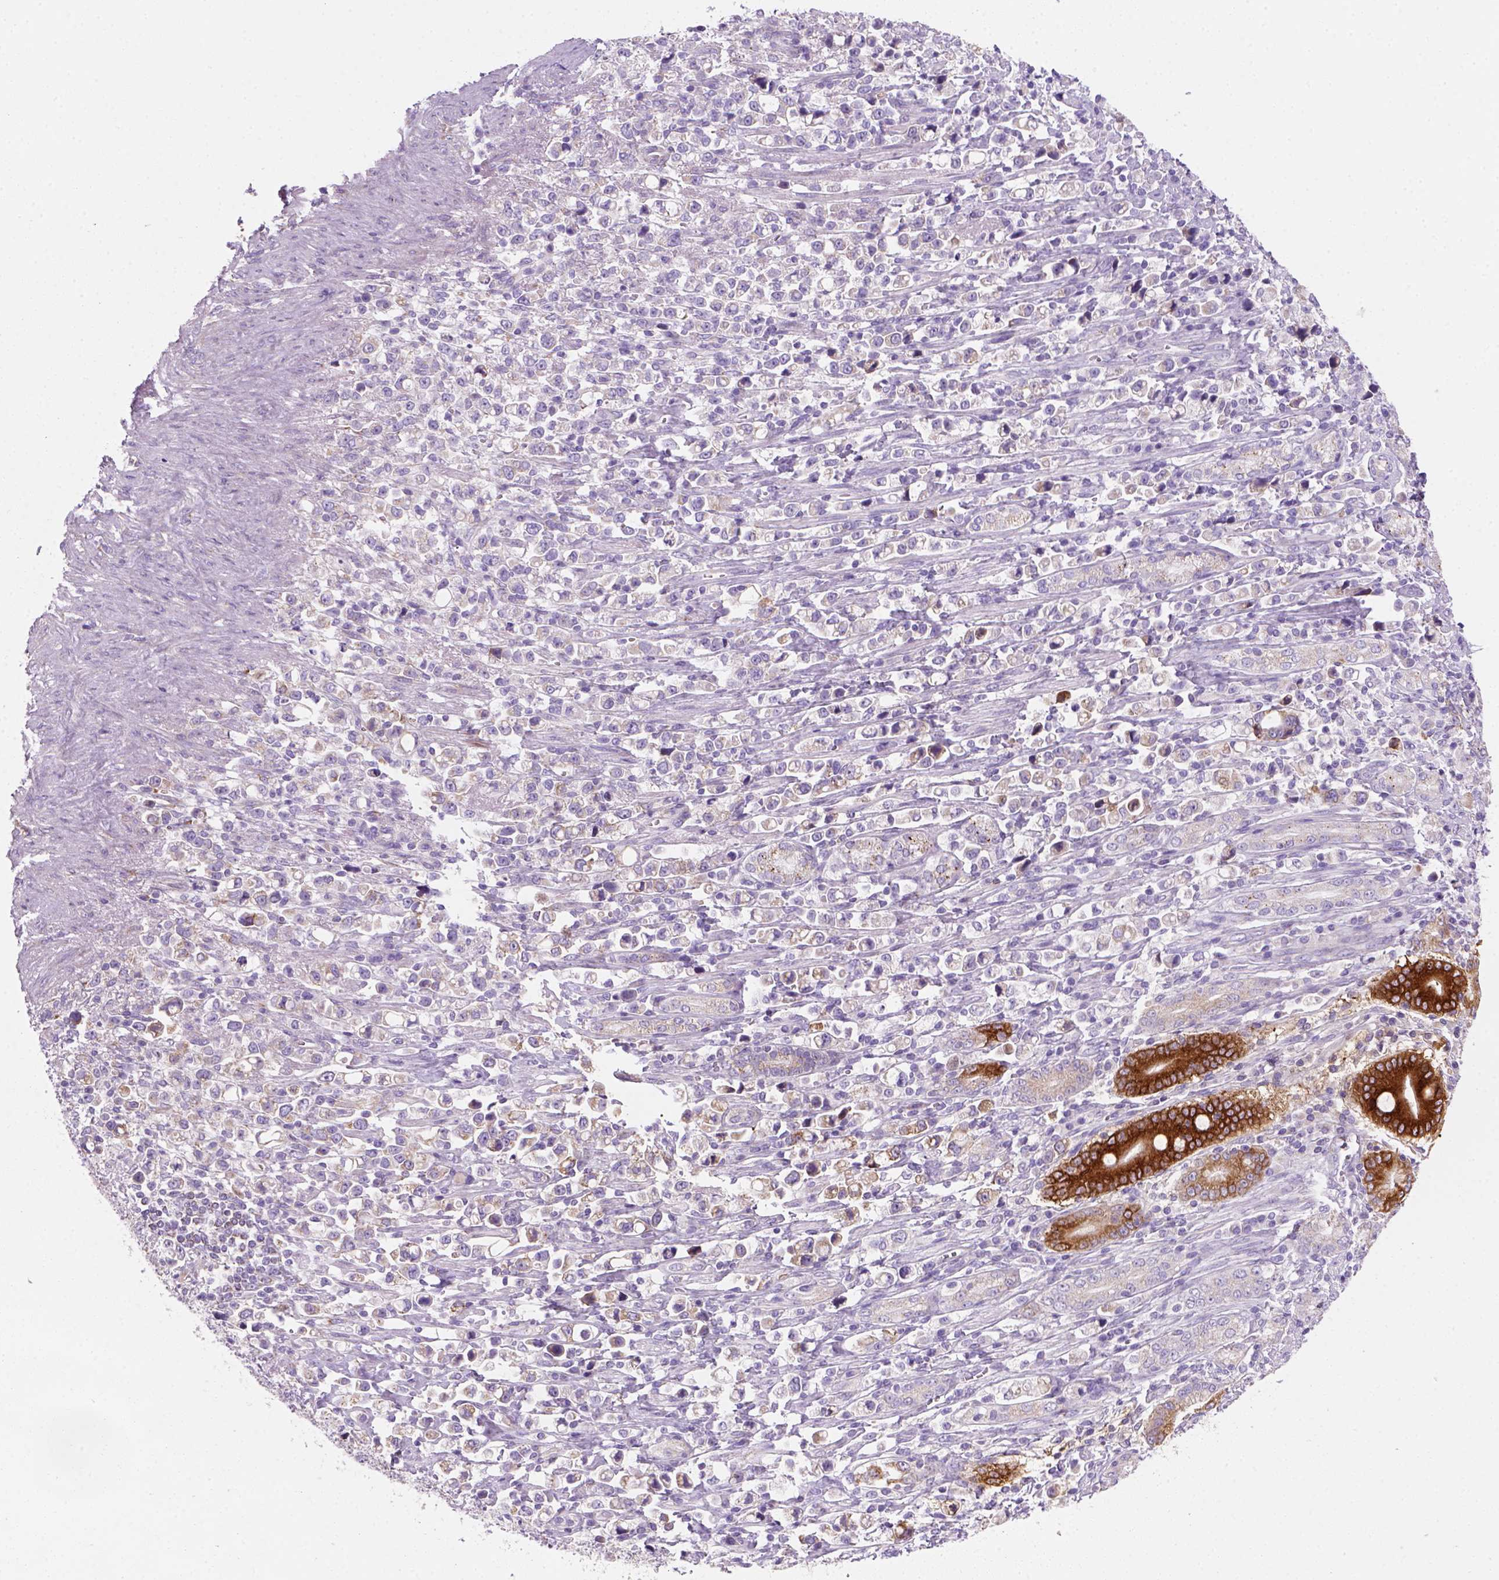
{"staining": {"intensity": "negative", "quantity": "none", "location": "none"}, "tissue": "stomach cancer", "cell_type": "Tumor cells", "image_type": "cancer", "snomed": [{"axis": "morphology", "description": "Adenocarcinoma, NOS"}, {"axis": "topography", "description": "Stomach"}], "caption": "DAB immunohistochemical staining of human stomach cancer (adenocarcinoma) displays no significant expression in tumor cells.", "gene": "CES2", "patient": {"sex": "male", "age": 63}}